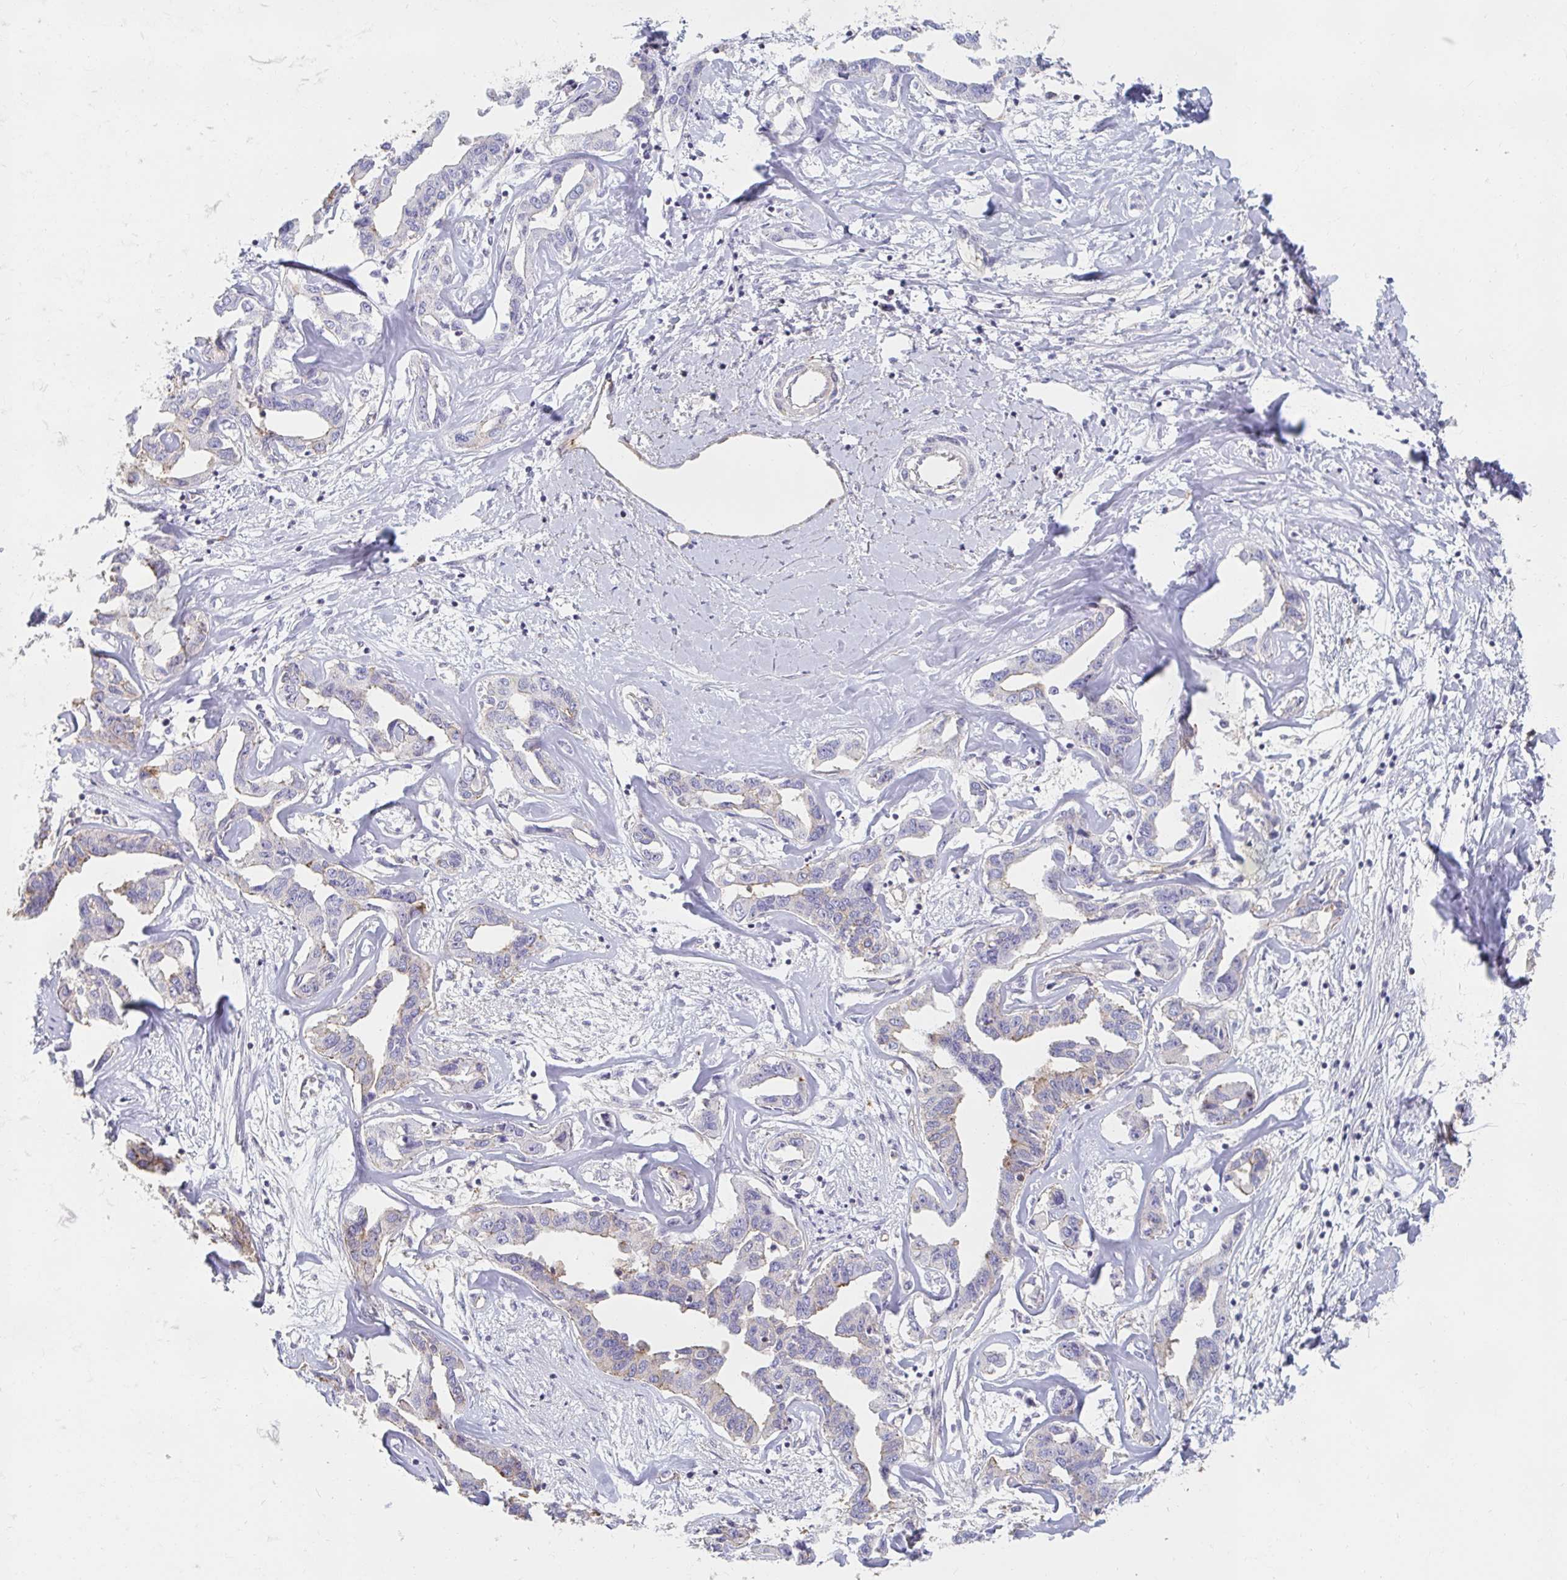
{"staining": {"intensity": "negative", "quantity": "none", "location": "none"}, "tissue": "liver cancer", "cell_type": "Tumor cells", "image_type": "cancer", "snomed": [{"axis": "morphology", "description": "Cholangiocarcinoma"}, {"axis": "topography", "description": "Liver"}], "caption": "Human liver cancer (cholangiocarcinoma) stained for a protein using immunohistochemistry exhibits no expression in tumor cells.", "gene": "MYLK2", "patient": {"sex": "male", "age": 59}}